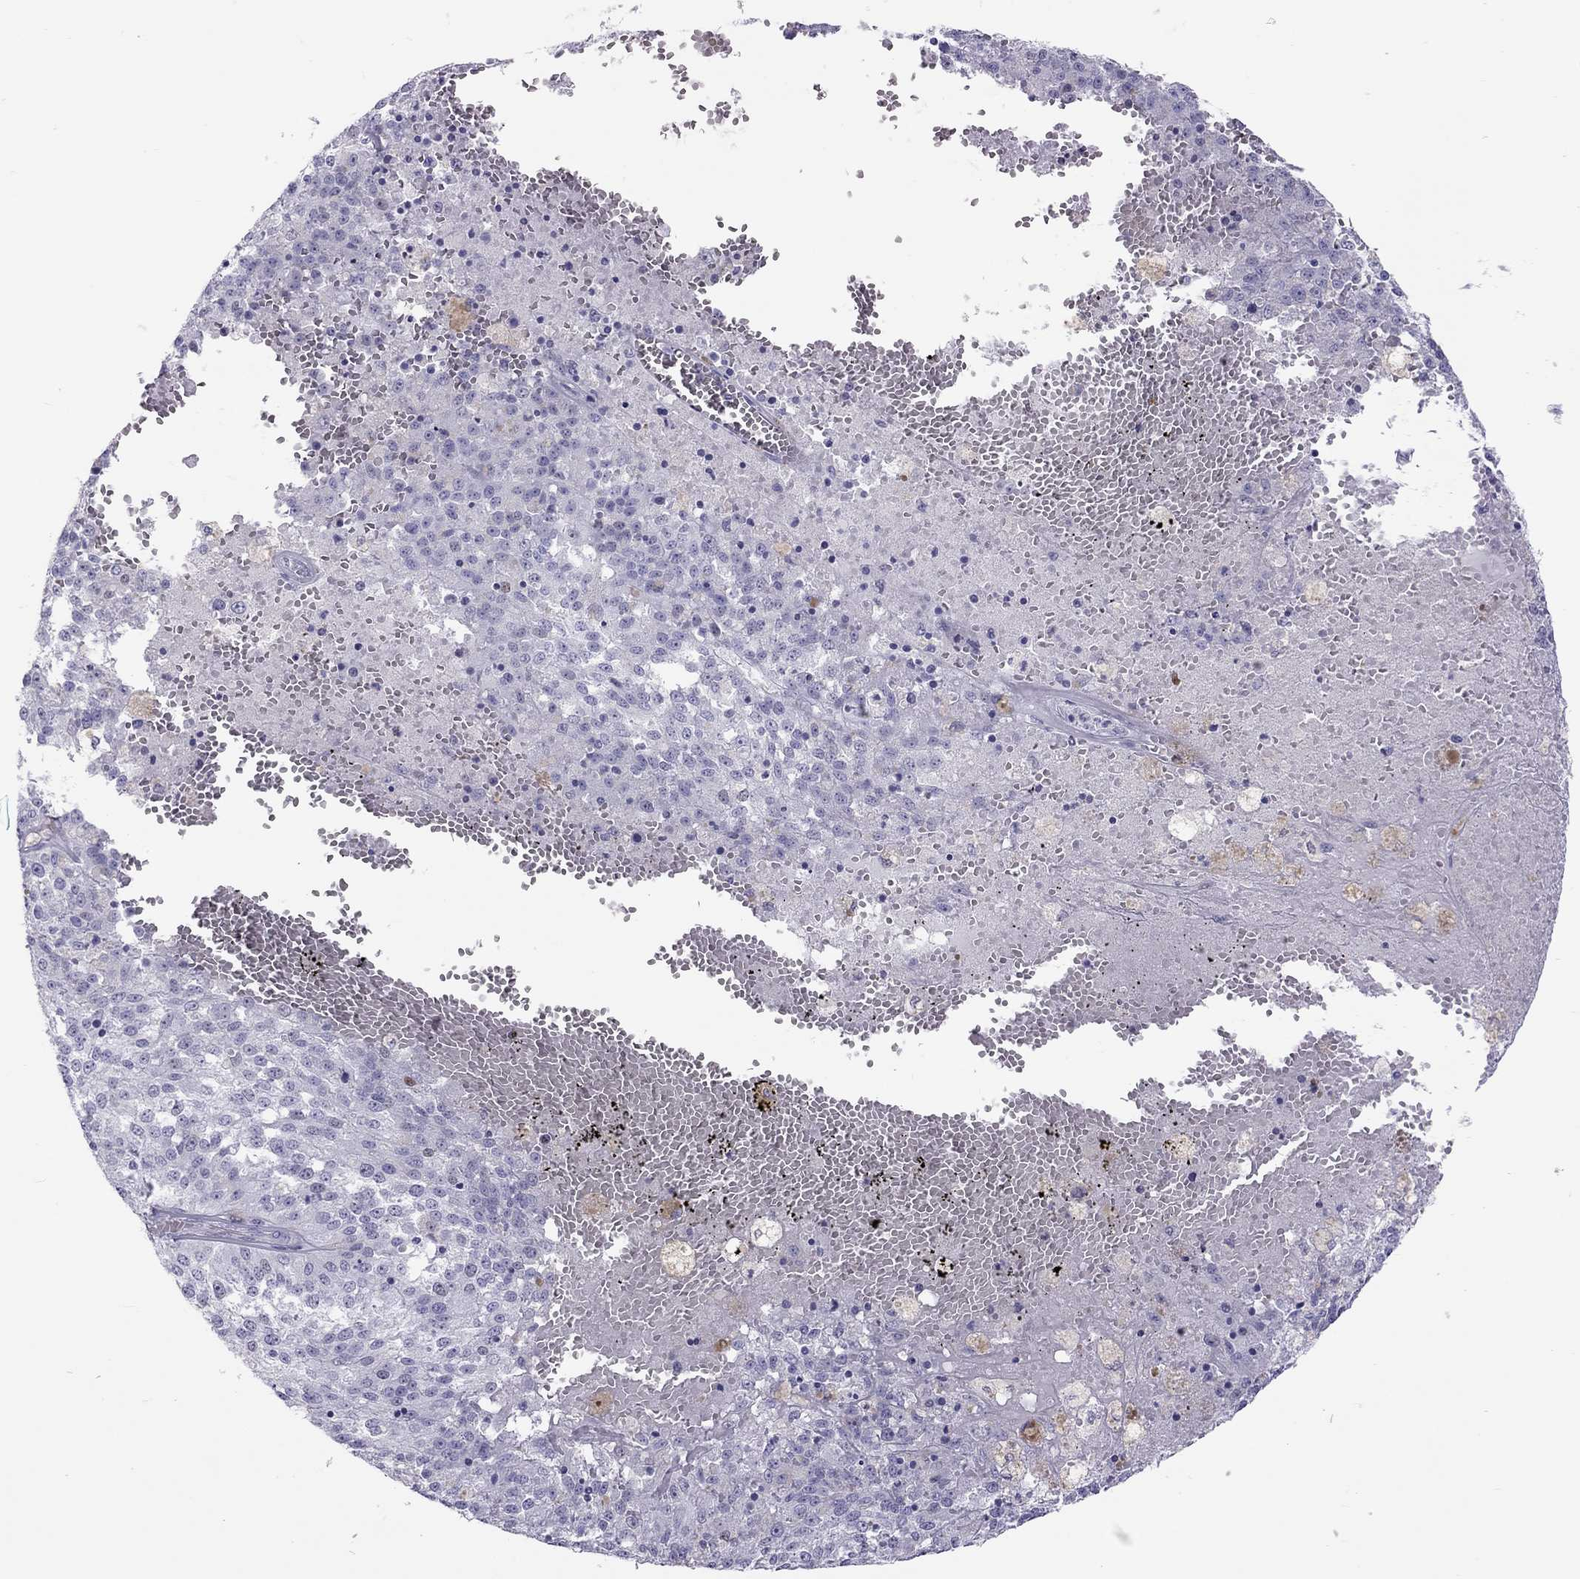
{"staining": {"intensity": "negative", "quantity": "none", "location": "none"}, "tissue": "melanoma", "cell_type": "Tumor cells", "image_type": "cancer", "snomed": [{"axis": "morphology", "description": "Malignant melanoma, Metastatic site"}, {"axis": "topography", "description": "Lymph node"}], "caption": "This photomicrograph is of malignant melanoma (metastatic site) stained with immunohistochemistry (IHC) to label a protein in brown with the nuclei are counter-stained blue. There is no positivity in tumor cells.", "gene": "STAG3", "patient": {"sex": "female", "age": 64}}